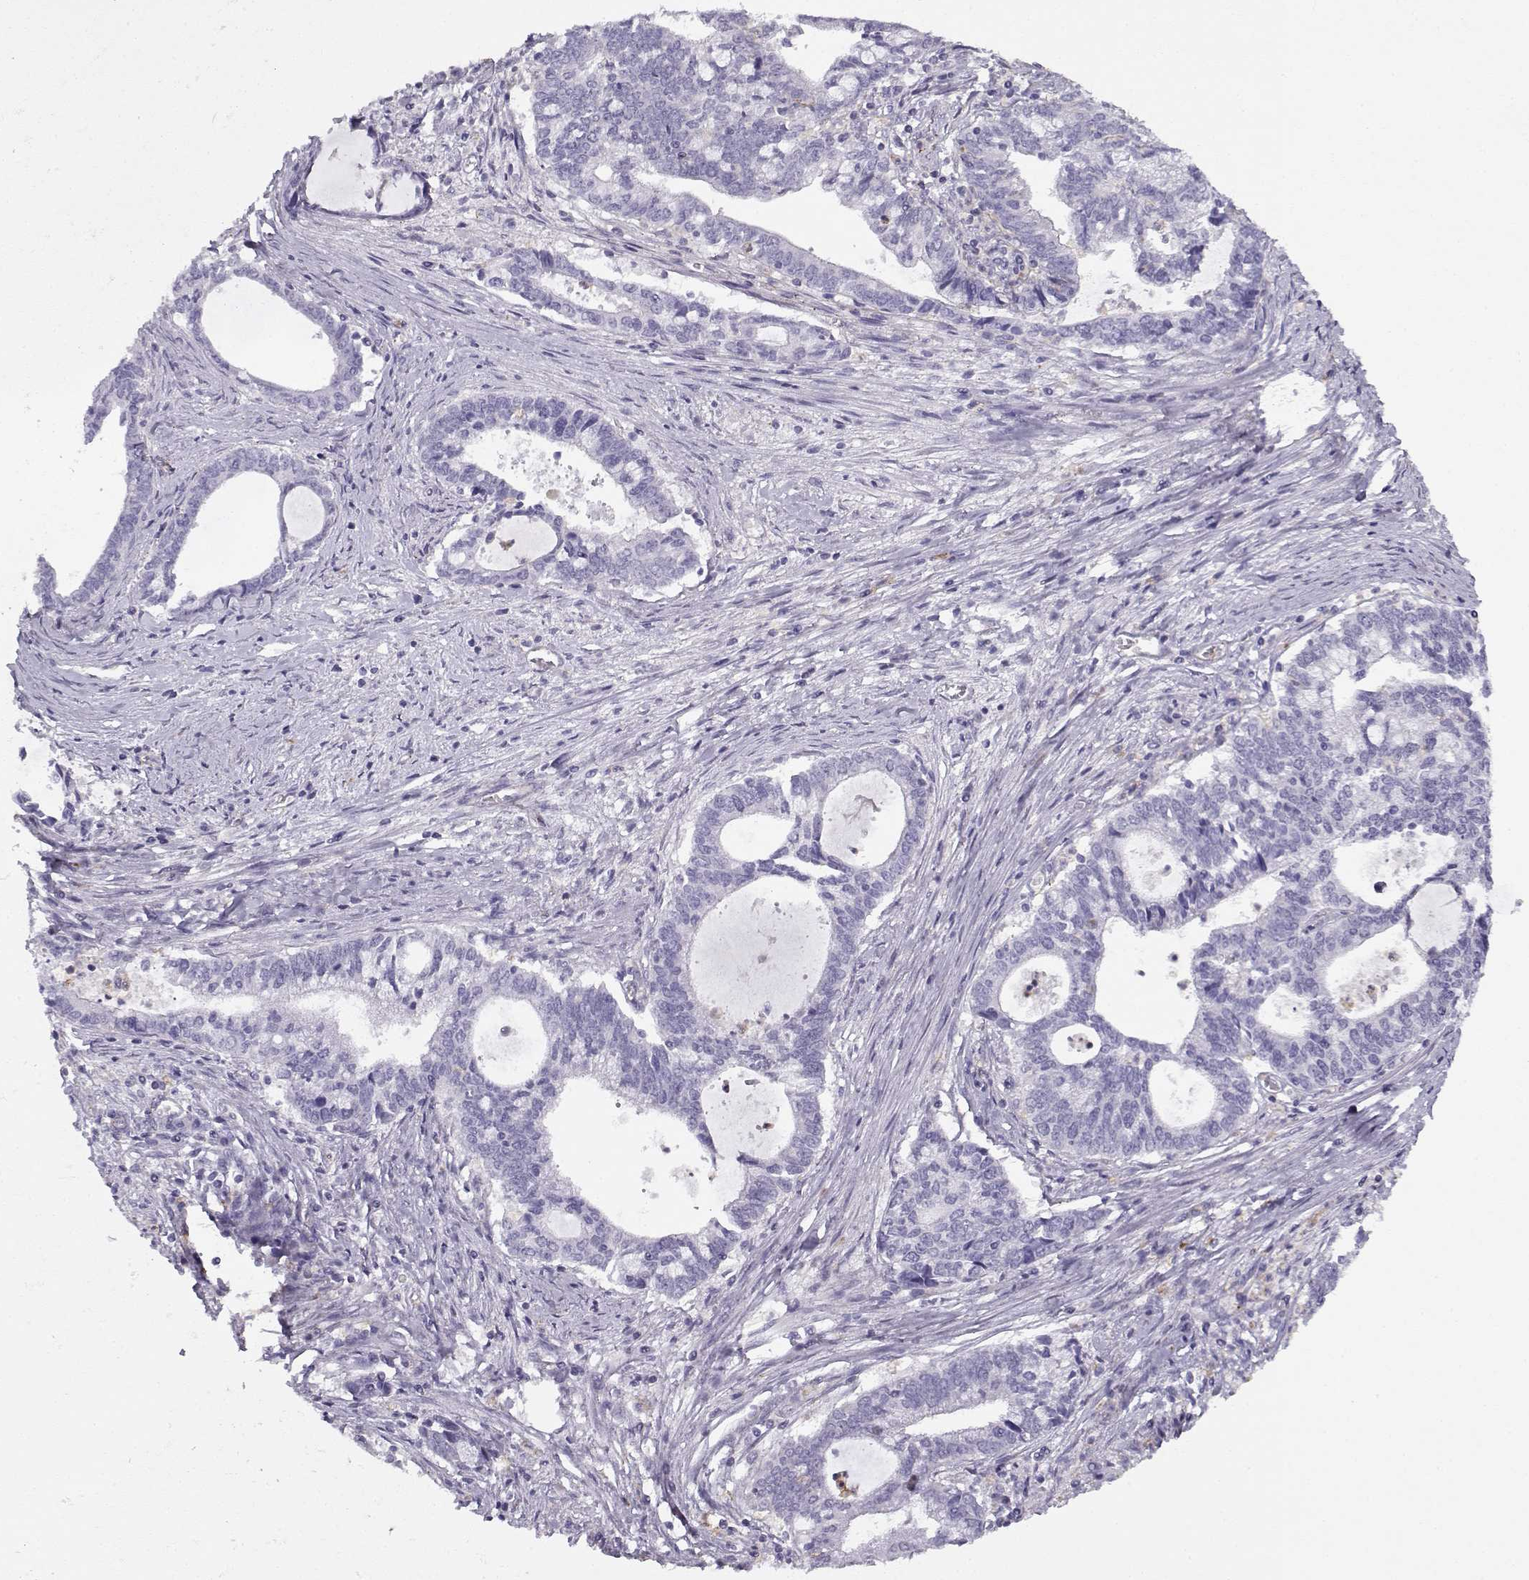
{"staining": {"intensity": "negative", "quantity": "none", "location": "none"}, "tissue": "cervical cancer", "cell_type": "Tumor cells", "image_type": "cancer", "snomed": [{"axis": "morphology", "description": "Adenocarcinoma, NOS"}, {"axis": "topography", "description": "Cervix"}], "caption": "Cervical adenocarcinoma was stained to show a protein in brown. There is no significant expression in tumor cells.", "gene": "MYO1A", "patient": {"sex": "female", "age": 42}}